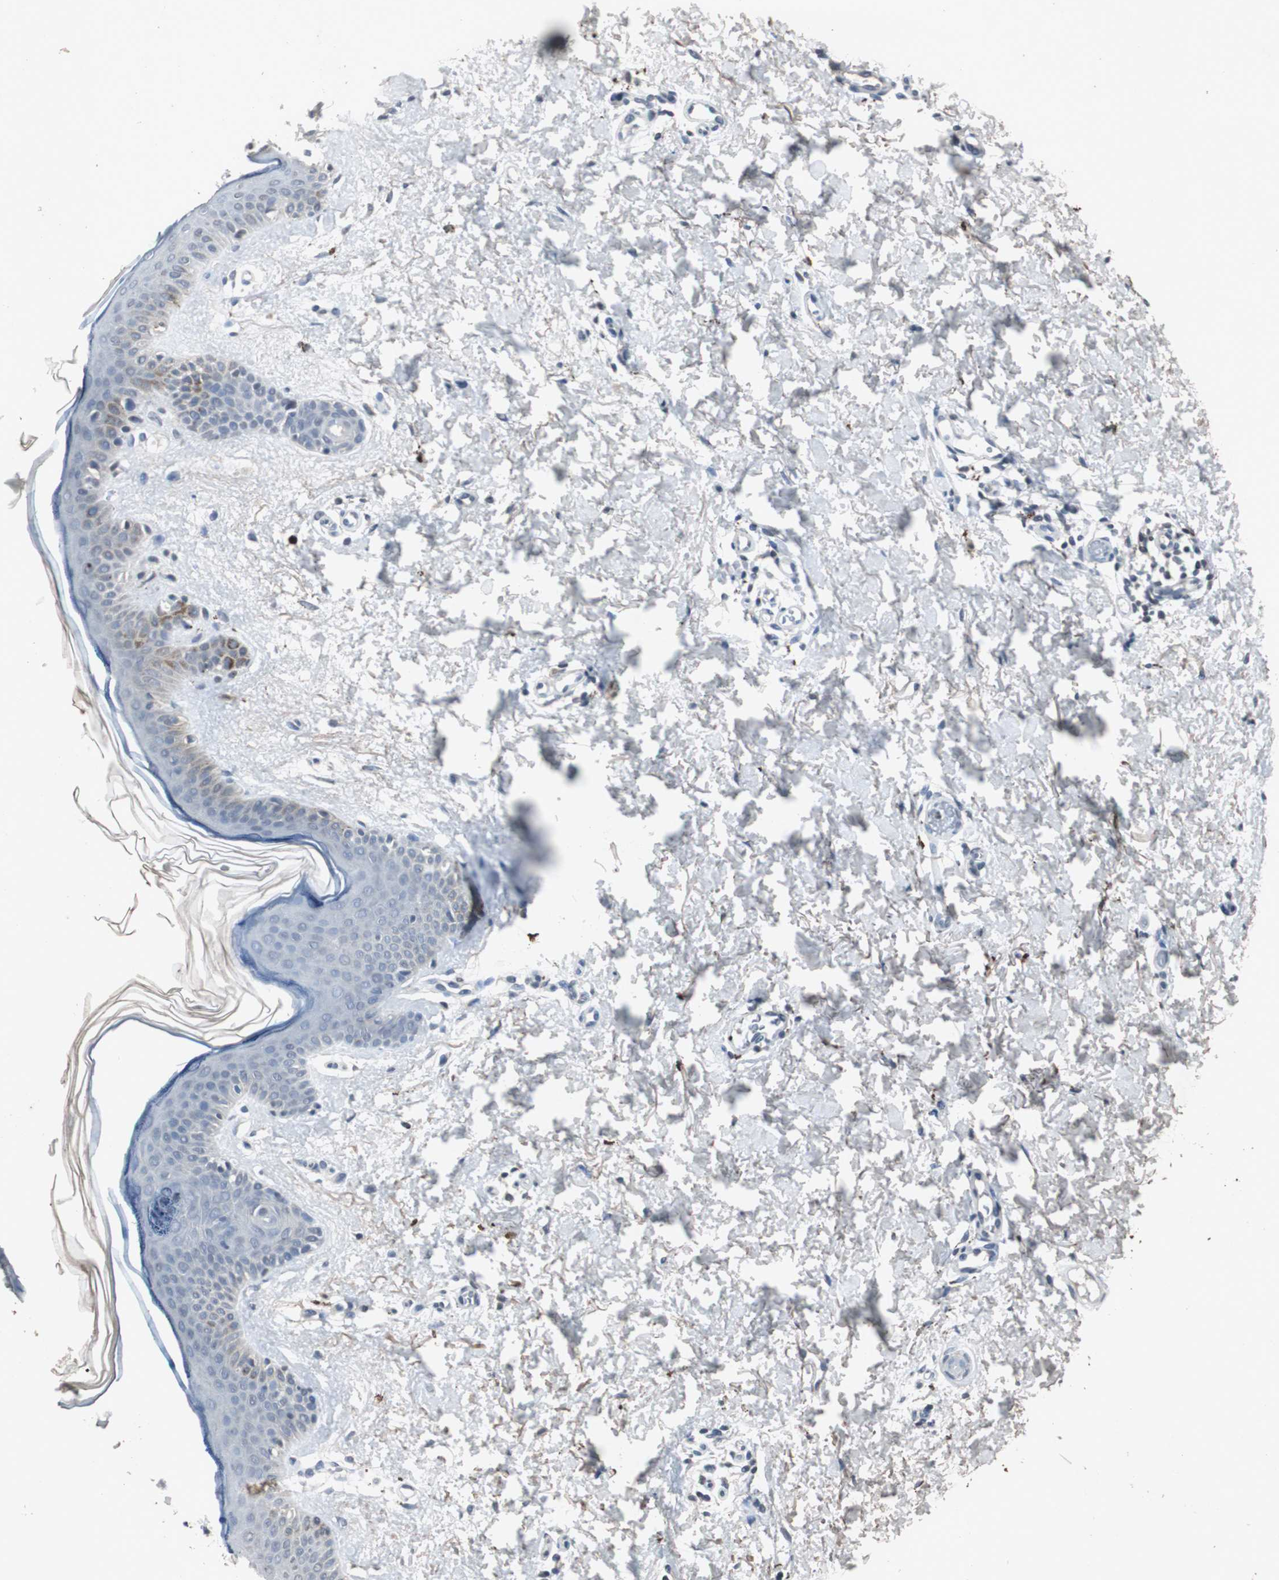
{"staining": {"intensity": "negative", "quantity": "none", "location": "none"}, "tissue": "skin", "cell_type": "Fibroblasts", "image_type": "normal", "snomed": [{"axis": "morphology", "description": "Normal tissue, NOS"}, {"axis": "topography", "description": "Skin"}], "caption": "An immunohistochemistry photomicrograph of normal skin is shown. There is no staining in fibroblasts of skin.", "gene": "ADNP2", "patient": {"sex": "female", "age": 56}}